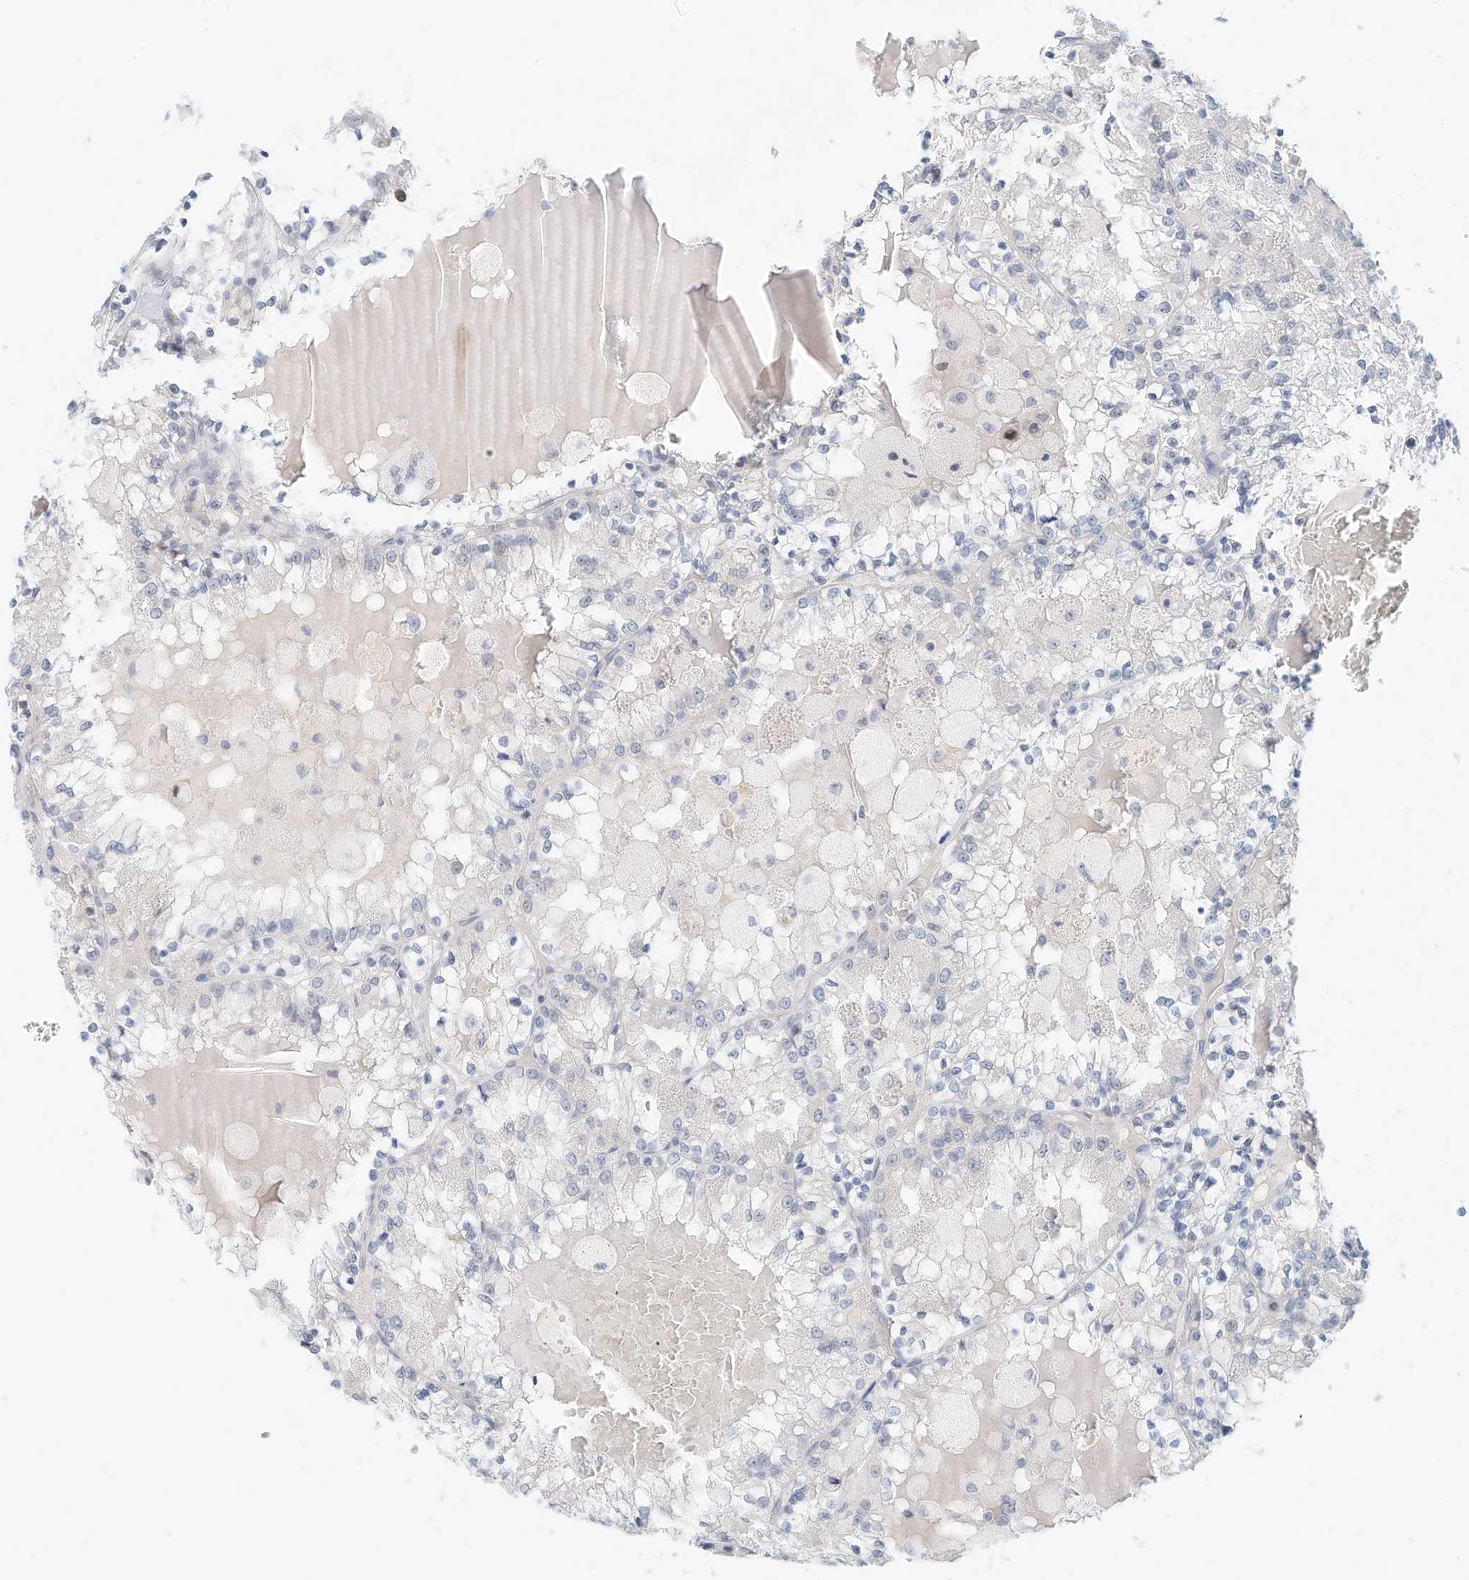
{"staining": {"intensity": "negative", "quantity": "none", "location": "none"}, "tissue": "renal cancer", "cell_type": "Tumor cells", "image_type": "cancer", "snomed": [{"axis": "morphology", "description": "Adenocarcinoma, NOS"}, {"axis": "topography", "description": "Kidney"}], "caption": "IHC of human renal adenocarcinoma exhibits no expression in tumor cells. (IHC, brightfield microscopy, high magnification).", "gene": "ARHGAP28", "patient": {"sex": "female", "age": 56}}